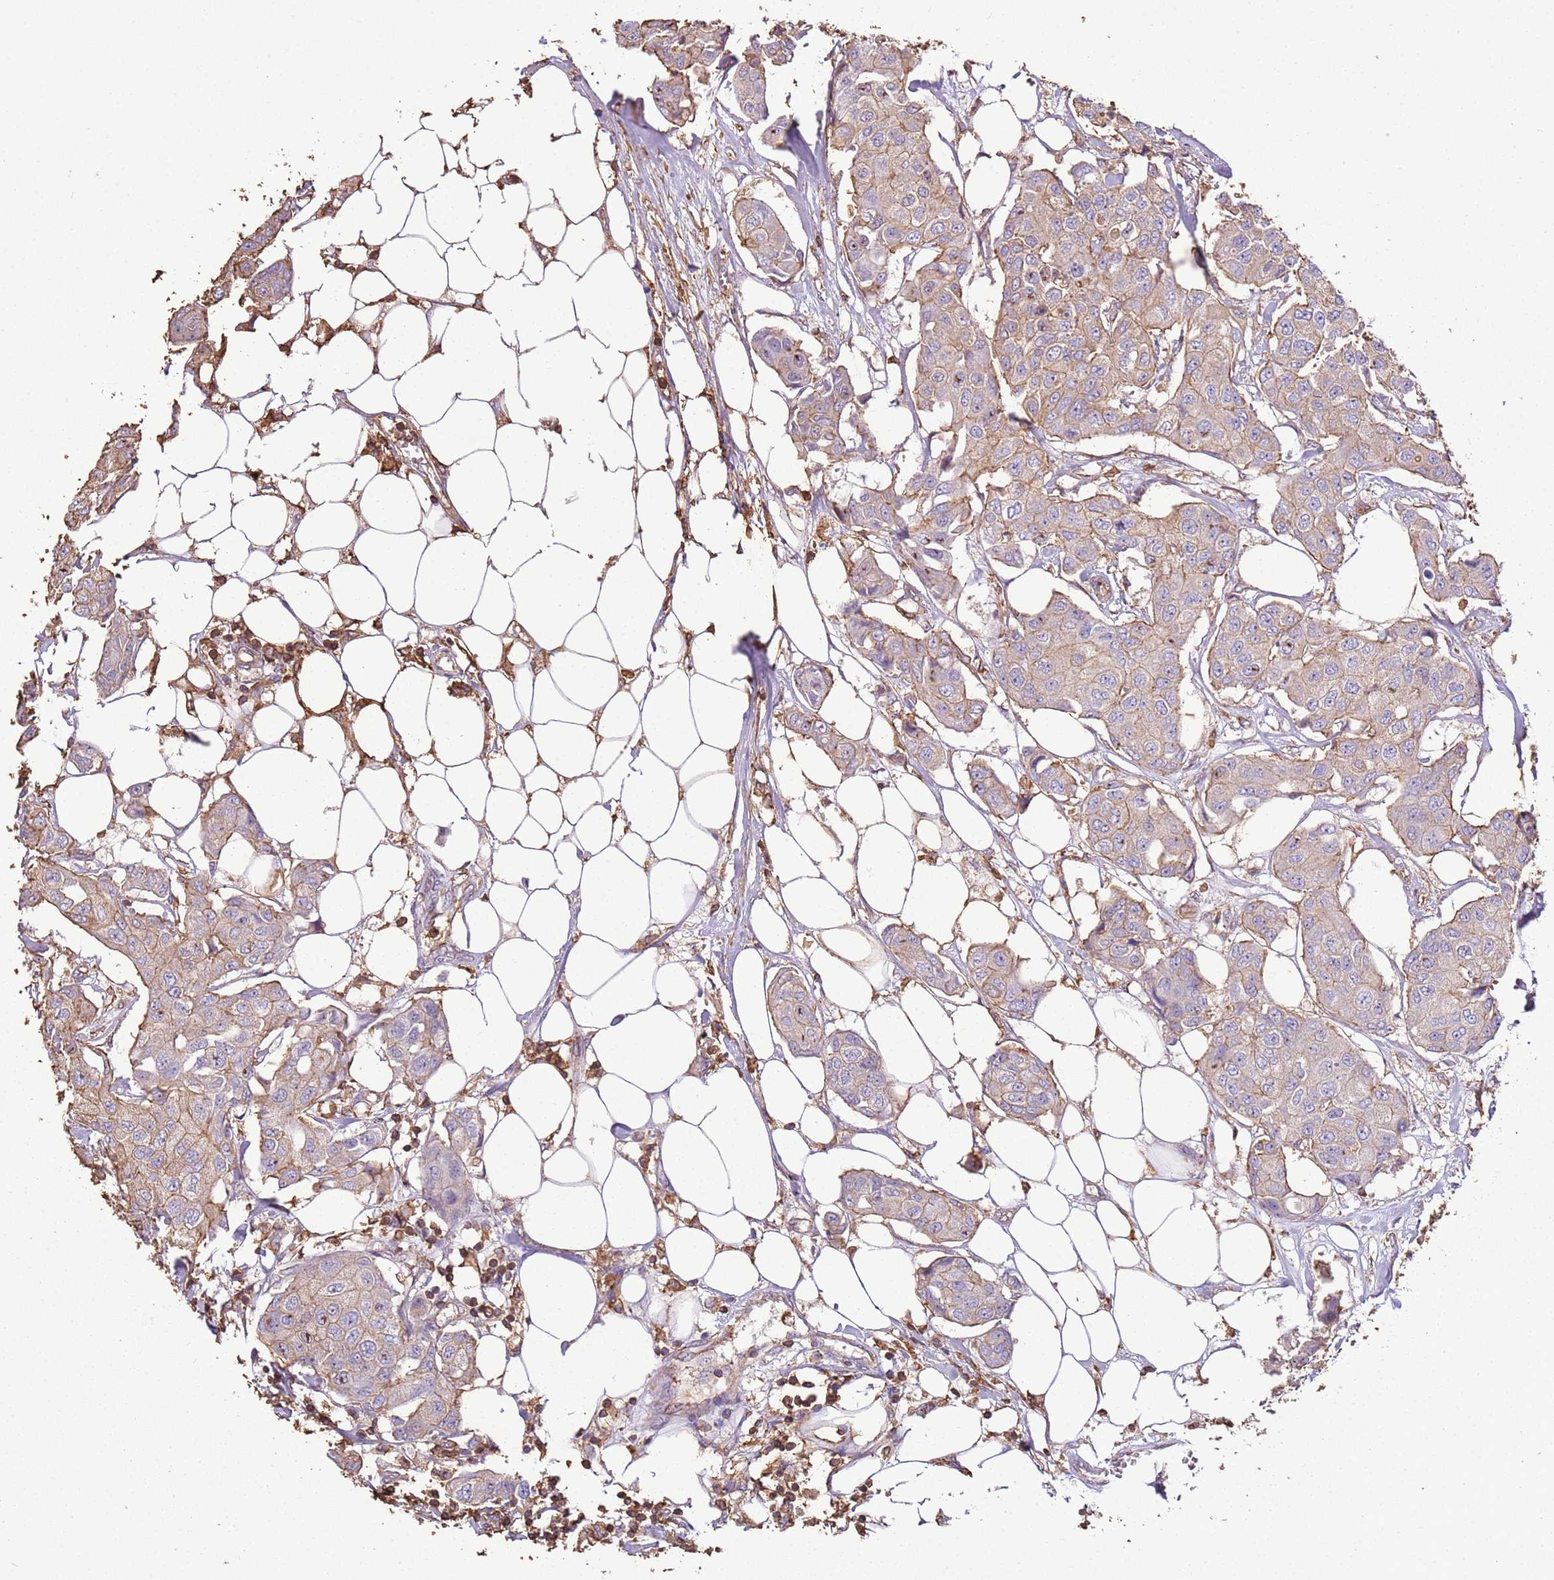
{"staining": {"intensity": "weak", "quantity": "25%-75%", "location": "cytoplasmic/membranous"}, "tissue": "breast cancer", "cell_type": "Tumor cells", "image_type": "cancer", "snomed": [{"axis": "morphology", "description": "Duct carcinoma"}, {"axis": "topography", "description": "Breast"}, {"axis": "topography", "description": "Lymph node"}], "caption": "Tumor cells show low levels of weak cytoplasmic/membranous staining in about 25%-75% of cells in human breast intraductal carcinoma. The staining was performed using DAB to visualize the protein expression in brown, while the nuclei were stained in blue with hematoxylin (Magnification: 20x).", "gene": "ARL10", "patient": {"sex": "female", "age": 80}}